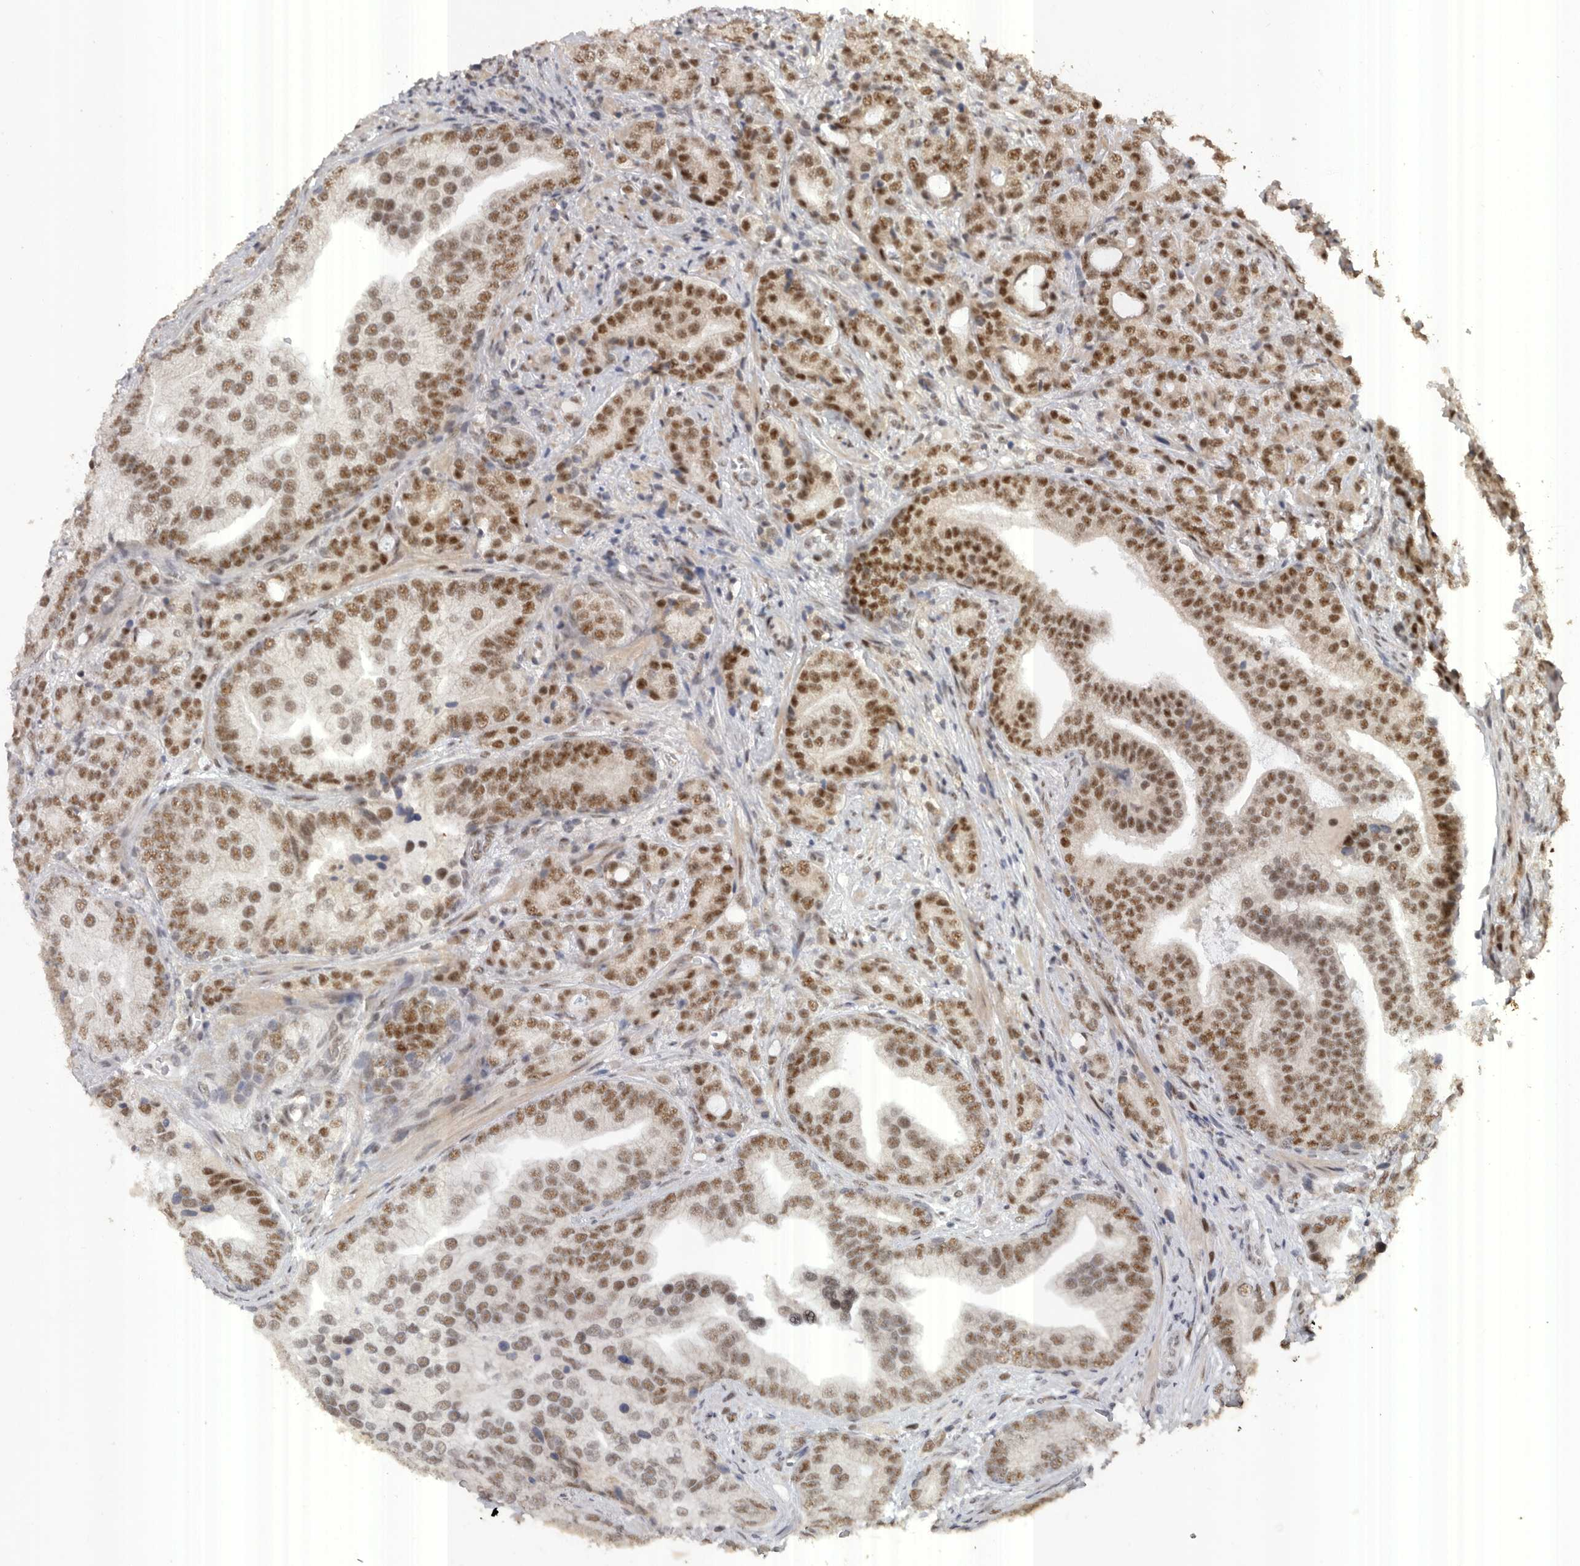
{"staining": {"intensity": "moderate", "quantity": ">75%", "location": "nuclear"}, "tissue": "prostate cancer", "cell_type": "Tumor cells", "image_type": "cancer", "snomed": [{"axis": "morphology", "description": "Adenocarcinoma, High grade"}, {"axis": "topography", "description": "Prostate"}], "caption": "Moderate nuclear protein expression is seen in about >75% of tumor cells in prostate cancer (high-grade adenocarcinoma).", "gene": "PPP1R10", "patient": {"sex": "male", "age": 57}}